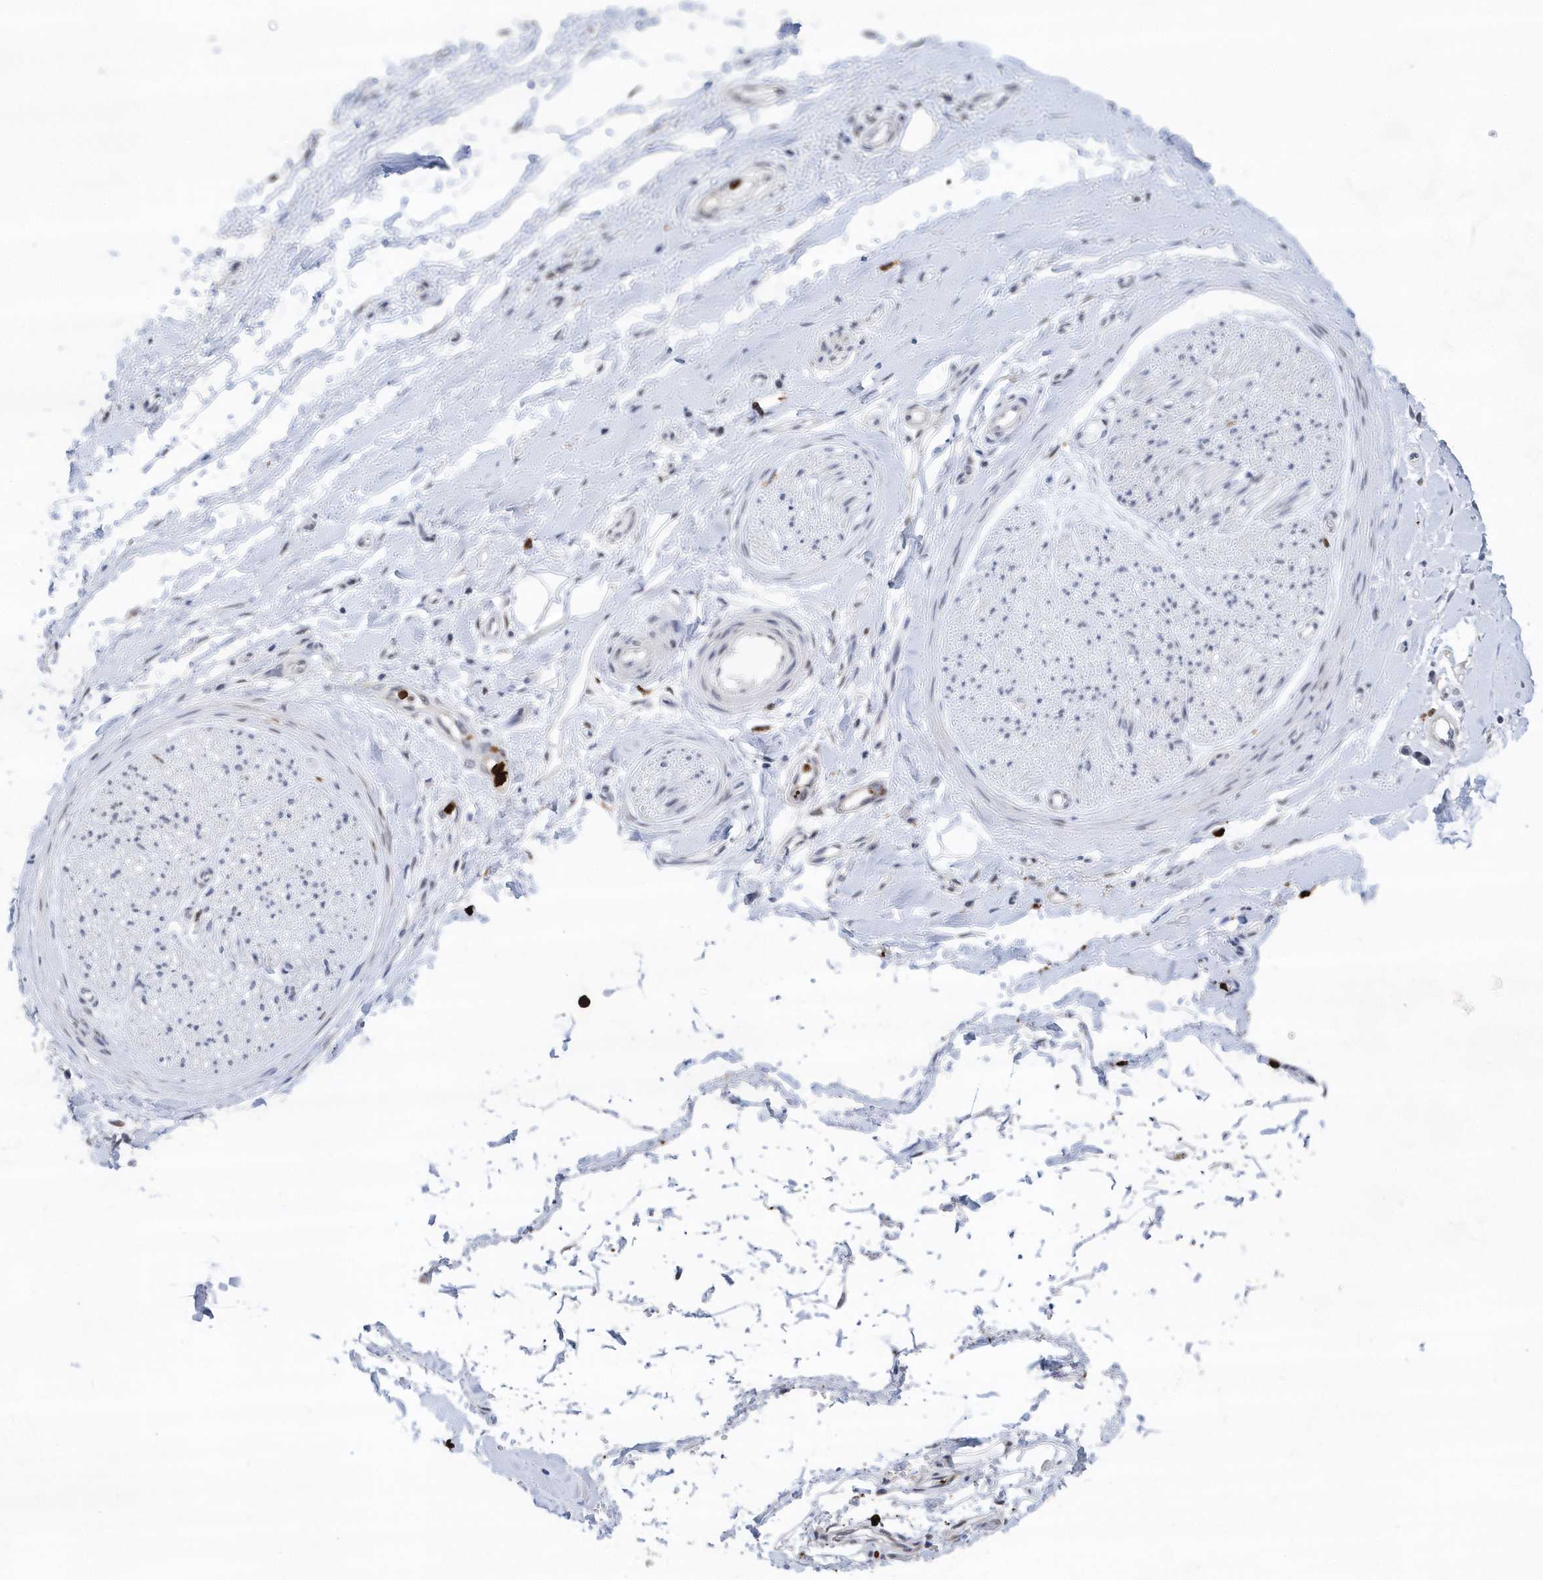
{"staining": {"intensity": "negative", "quantity": "none", "location": "none"}, "tissue": "adipose tissue", "cell_type": "Adipocytes", "image_type": "normal", "snomed": [{"axis": "morphology", "description": "Normal tissue, NOS"}, {"axis": "morphology", "description": "Adenocarcinoma, NOS"}, {"axis": "topography", "description": "Stomach, upper"}, {"axis": "topography", "description": "Peripheral nerve tissue"}], "caption": "This photomicrograph is of benign adipose tissue stained with immunohistochemistry to label a protein in brown with the nuclei are counter-stained blue. There is no staining in adipocytes.", "gene": "RPP30", "patient": {"sex": "male", "age": 62}}